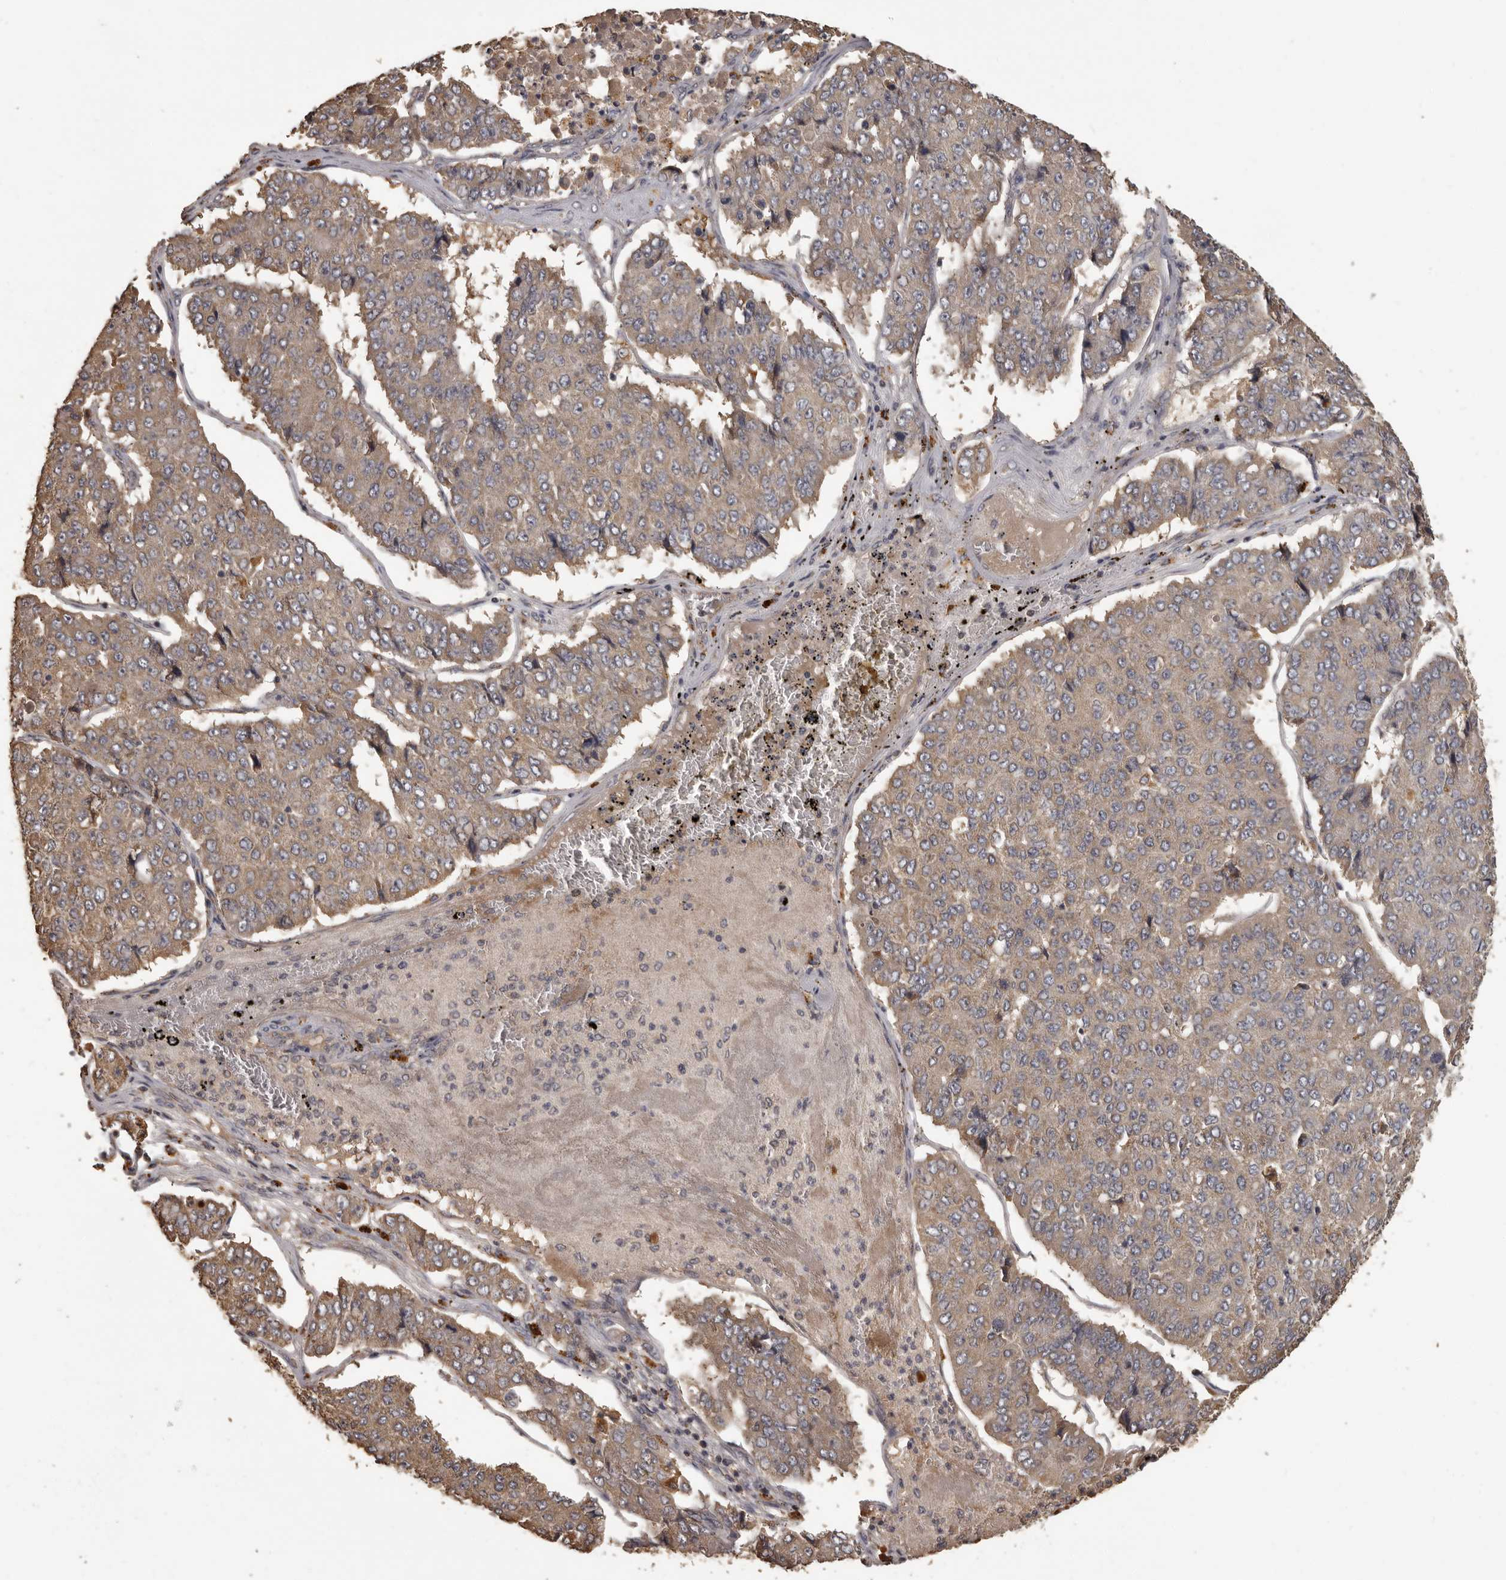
{"staining": {"intensity": "weak", "quantity": ">75%", "location": "cytoplasmic/membranous"}, "tissue": "pancreatic cancer", "cell_type": "Tumor cells", "image_type": "cancer", "snomed": [{"axis": "morphology", "description": "Adenocarcinoma, NOS"}, {"axis": "topography", "description": "Pancreas"}], "caption": "Approximately >75% of tumor cells in human adenocarcinoma (pancreatic) exhibit weak cytoplasmic/membranous protein positivity as visualized by brown immunohistochemical staining.", "gene": "MGAT5", "patient": {"sex": "male", "age": 50}}